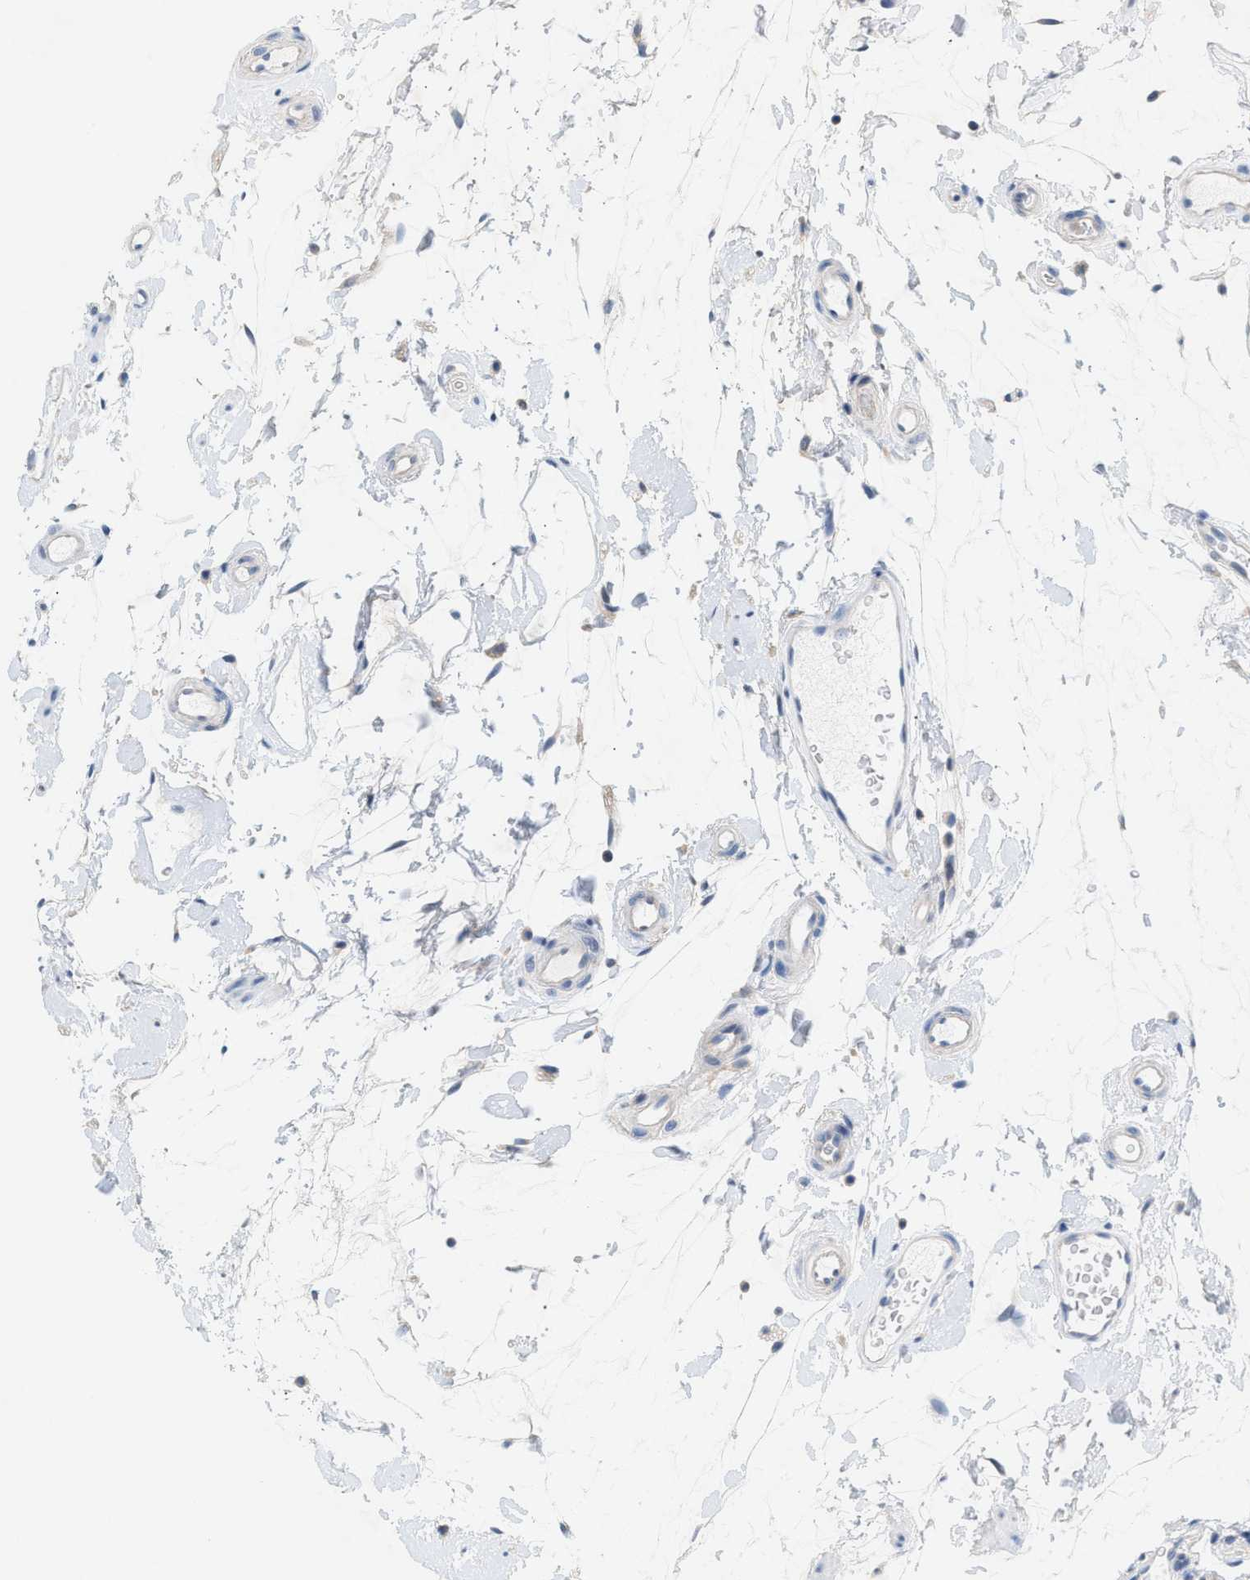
{"staining": {"intensity": "weak", "quantity": "<25%", "location": "cytoplasmic/membranous"}, "tissue": "small intestine", "cell_type": "Glandular cells", "image_type": "normal", "snomed": [{"axis": "morphology", "description": "Normal tissue, NOS"}, {"axis": "topography", "description": "Small intestine"}], "caption": "This is an IHC histopathology image of unremarkable human small intestine. There is no positivity in glandular cells.", "gene": "WIPI2", "patient": {"sex": "female", "age": 84}}